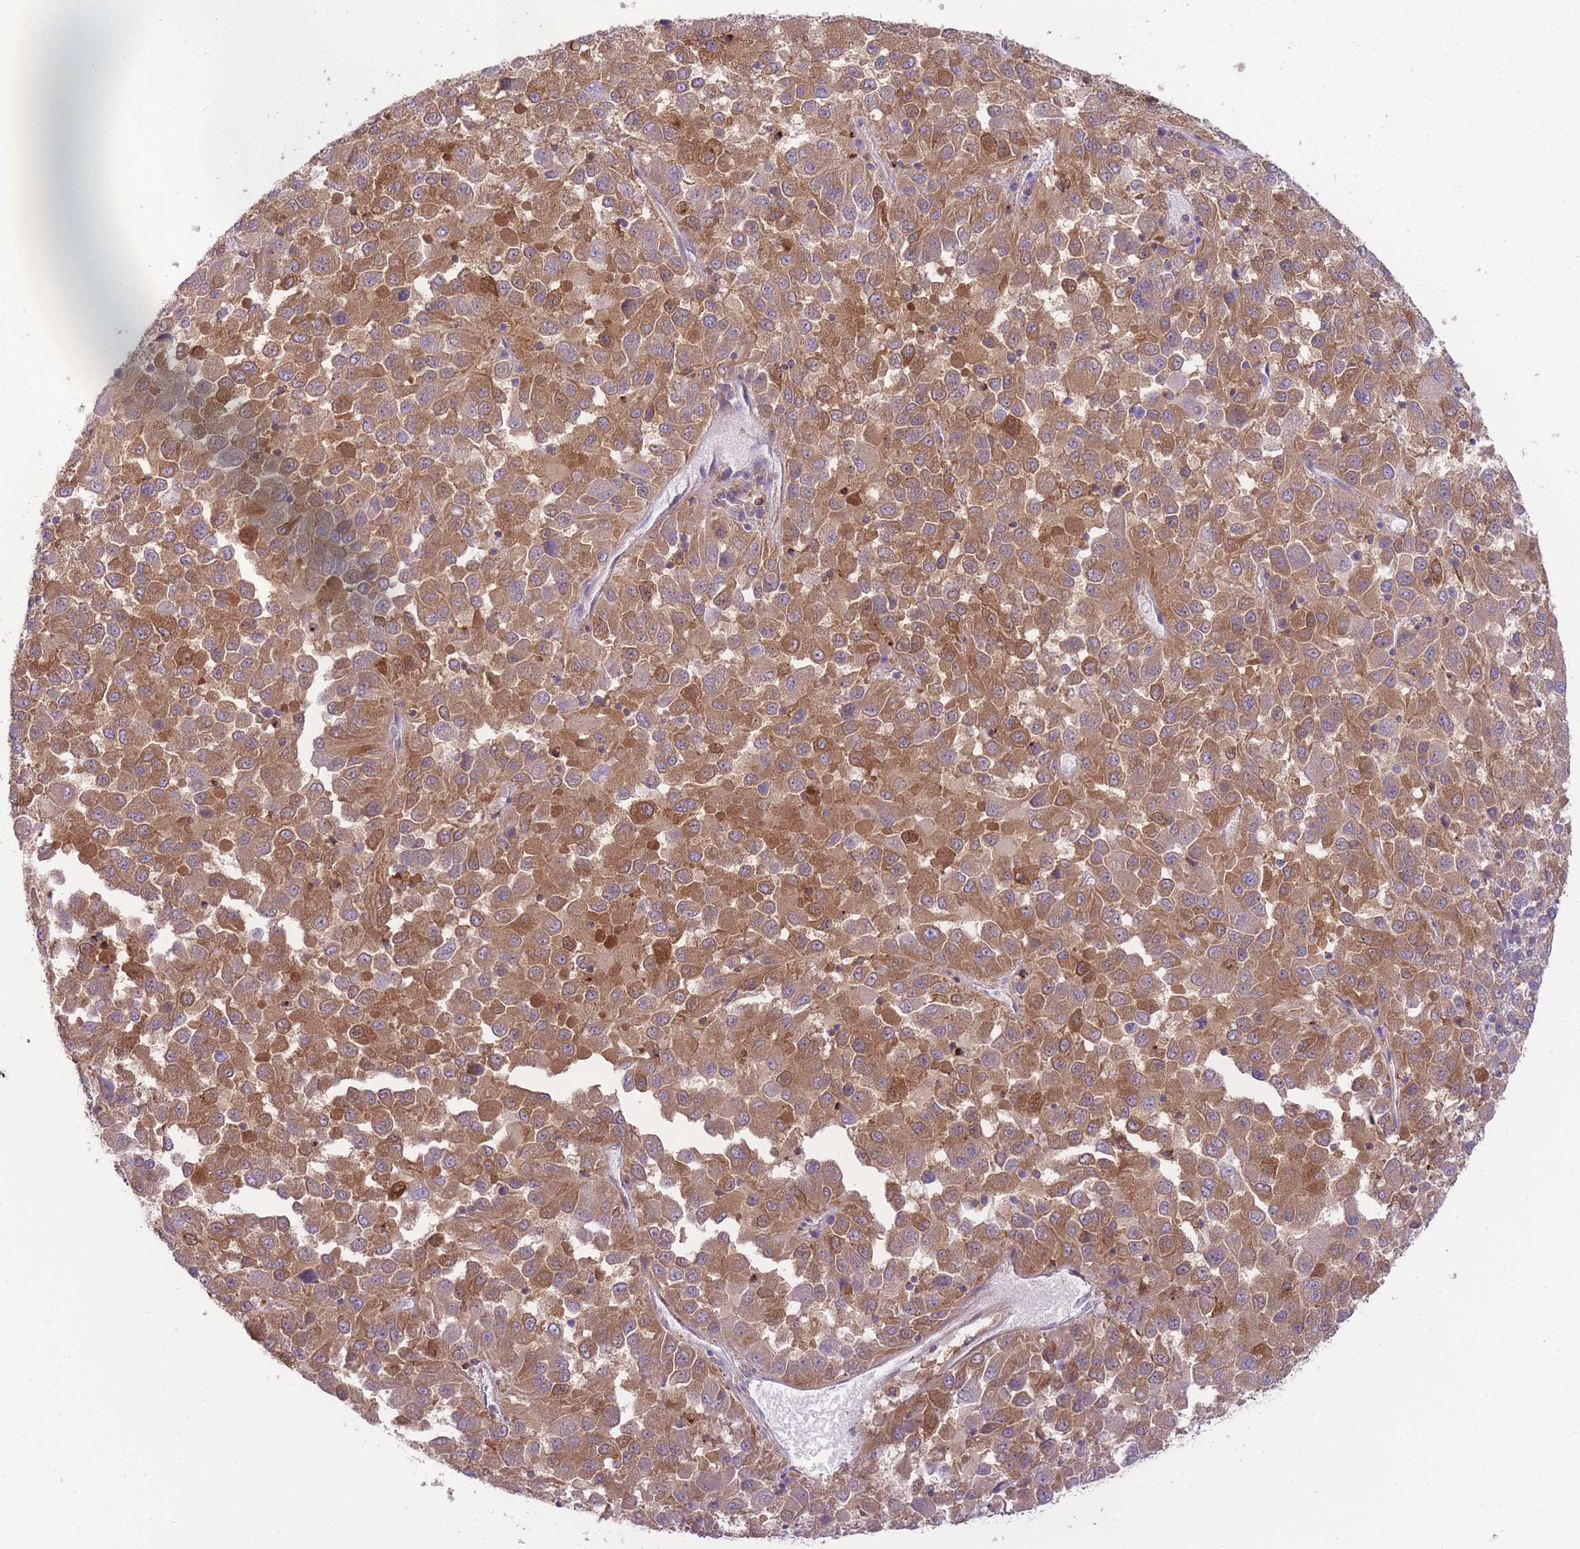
{"staining": {"intensity": "moderate", "quantity": ">75%", "location": "cytoplasmic/membranous"}, "tissue": "melanoma", "cell_type": "Tumor cells", "image_type": "cancer", "snomed": [{"axis": "morphology", "description": "Malignant melanoma, Metastatic site"}, {"axis": "topography", "description": "Lung"}], "caption": "Melanoma tissue demonstrates moderate cytoplasmic/membranous expression in approximately >75% of tumor cells, visualized by immunohistochemistry. (IHC, brightfield microscopy, high magnification).", "gene": "PRKAR1A", "patient": {"sex": "male", "age": 64}}